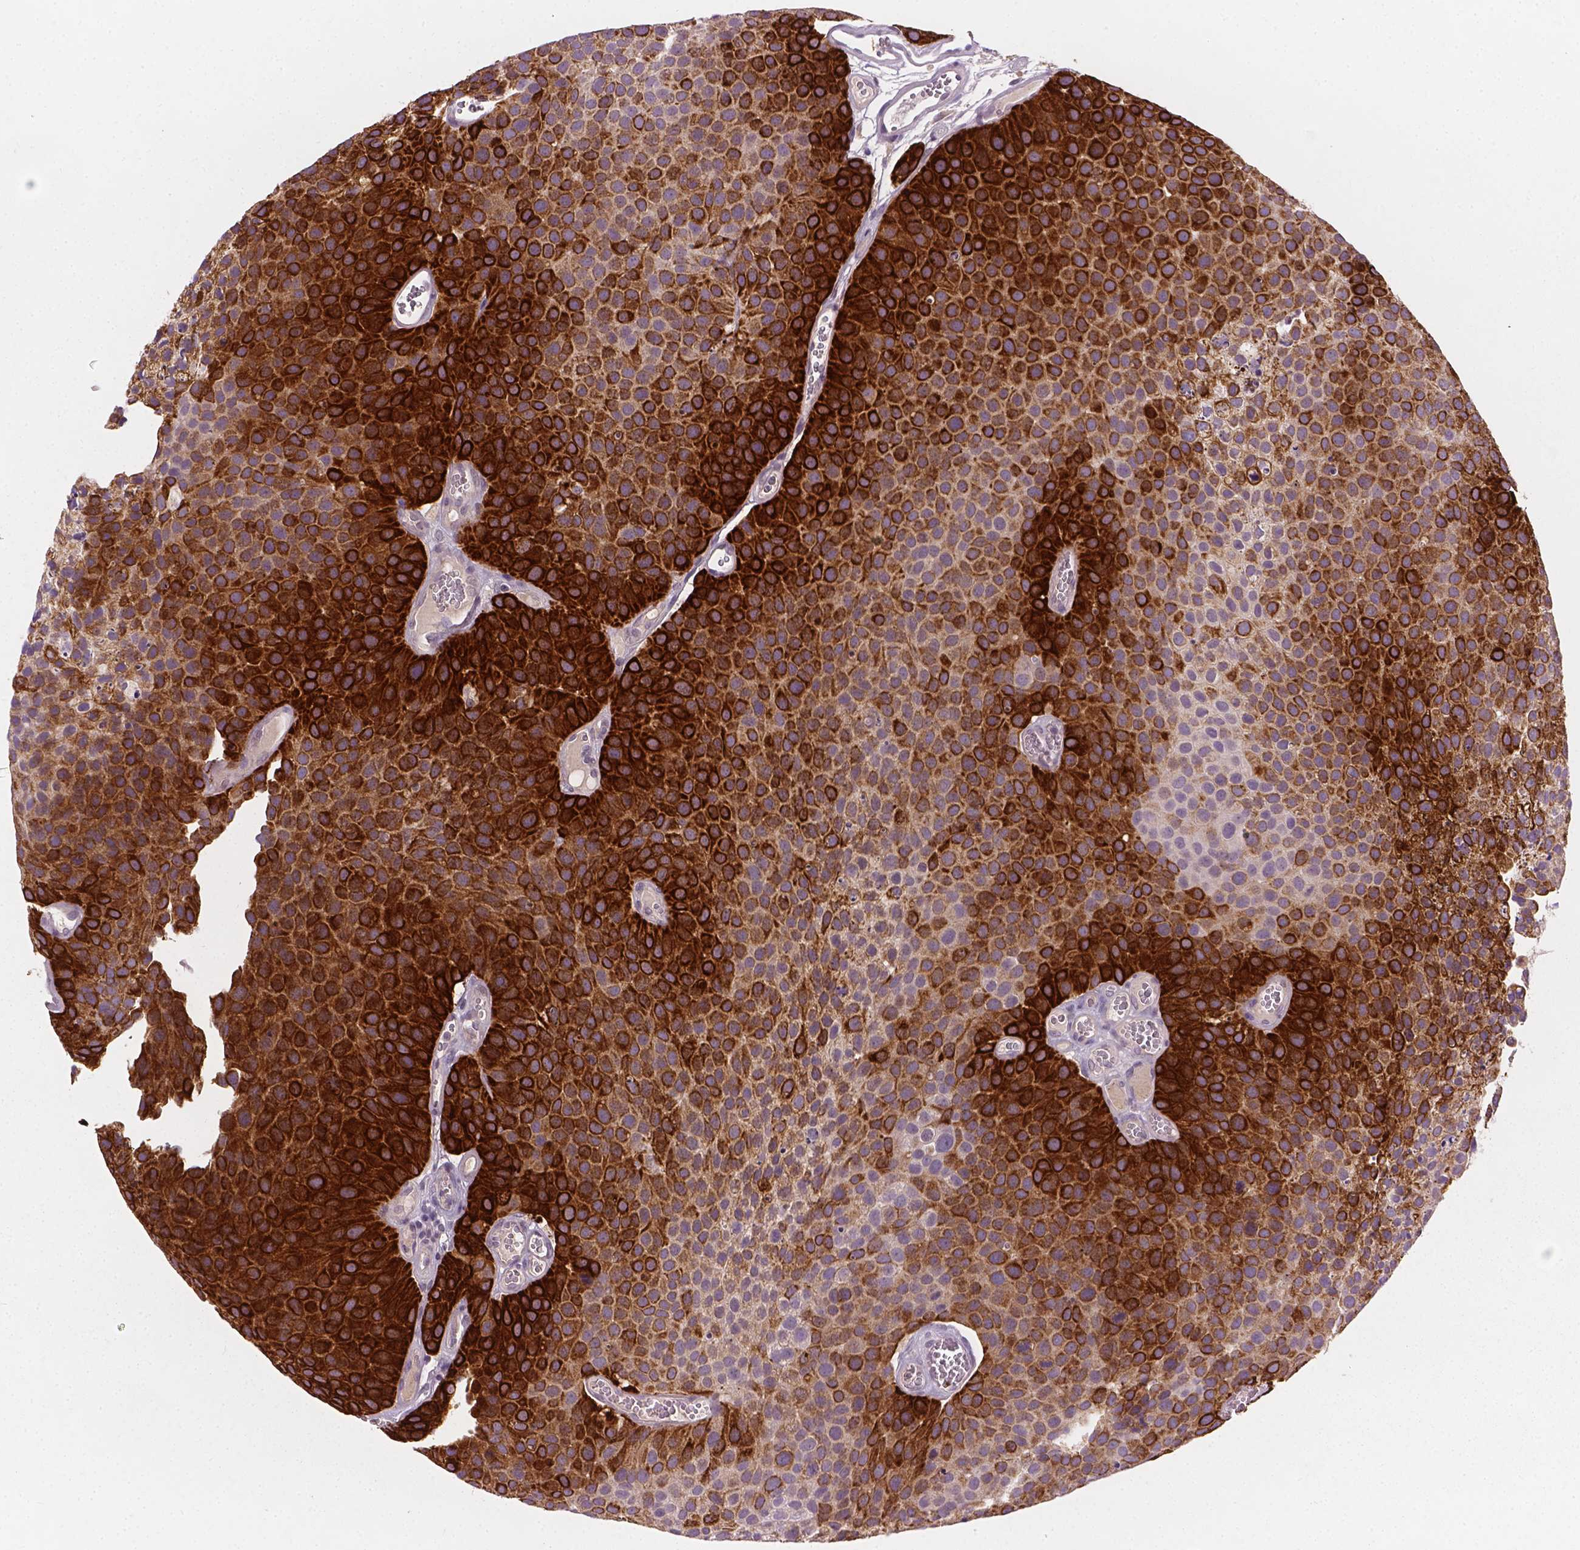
{"staining": {"intensity": "strong", "quantity": "25%-75%", "location": "cytoplasmic/membranous"}, "tissue": "urothelial cancer", "cell_type": "Tumor cells", "image_type": "cancer", "snomed": [{"axis": "morphology", "description": "Urothelial carcinoma, Low grade"}, {"axis": "topography", "description": "Urinary bladder"}], "caption": "A high amount of strong cytoplasmic/membranous staining is seen in approximately 25%-75% of tumor cells in low-grade urothelial carcinoma tissue.", "gene": "KRT17", "patient": {"sex": "female", "age": 69}}